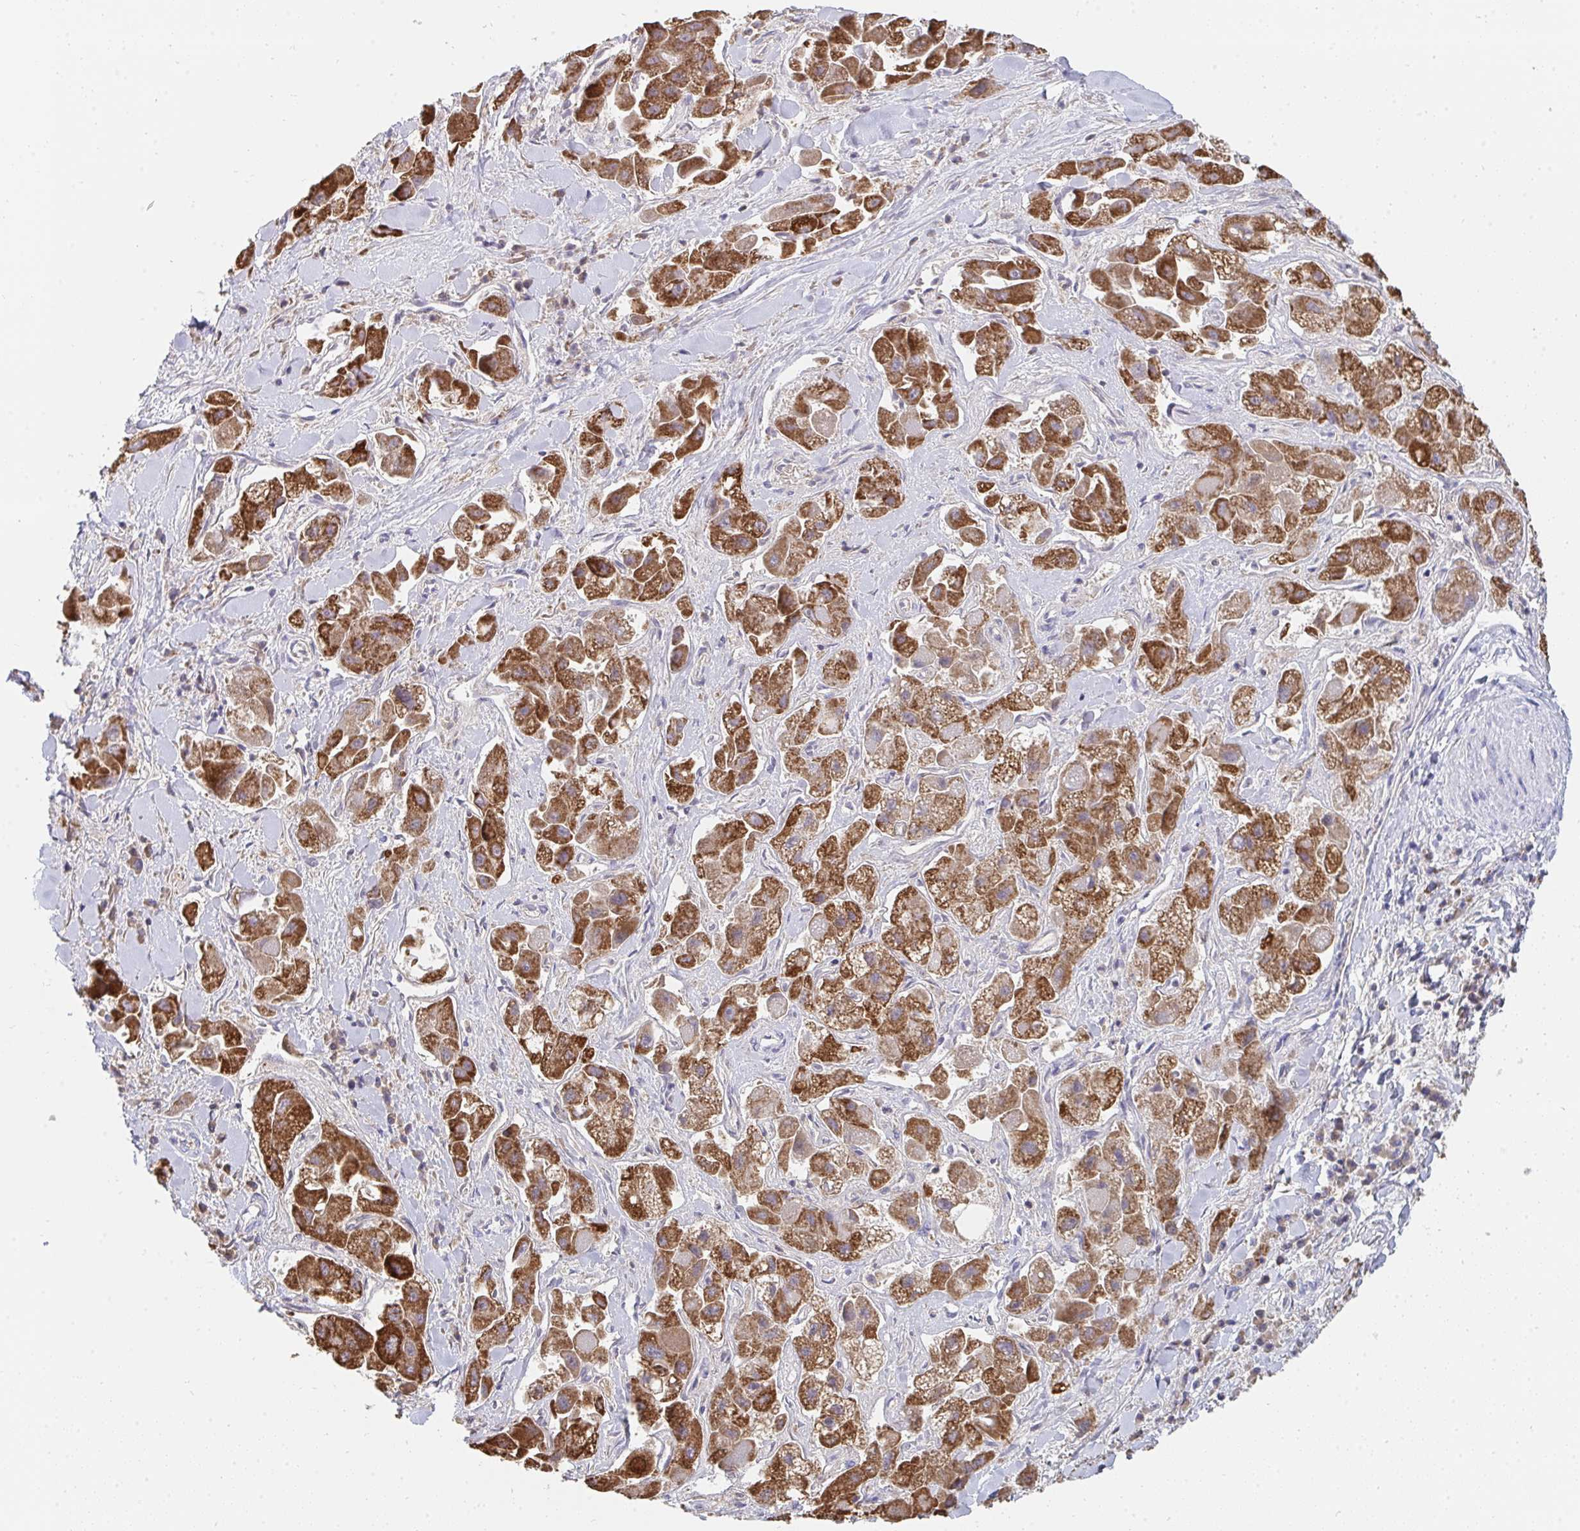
{"staining": {"intensity": "strong", "quantity": ">75%", "location": "cytoplasmic/membranous"}, "tissue": "liver cancer", "cell_type": "Tumor cells", "image_type": "cancer", "snomed": [{"axis": "morphology", "description": "Carcinoma, Hepatocellular, NOS"}, {"axis": "topography", "description": "Liver"}], "caption": "Liver cancer (hepatocellular carcinoma) stained with DAB (3,3'-diaminobenzidine) immunohistochemistry (IHC) displays high levels of strong cytoplasmic/membranous expression in approximately >75% of tumor cells.", "gene": "AIFM1", "patient": {"sex": "male", "age": 24}}